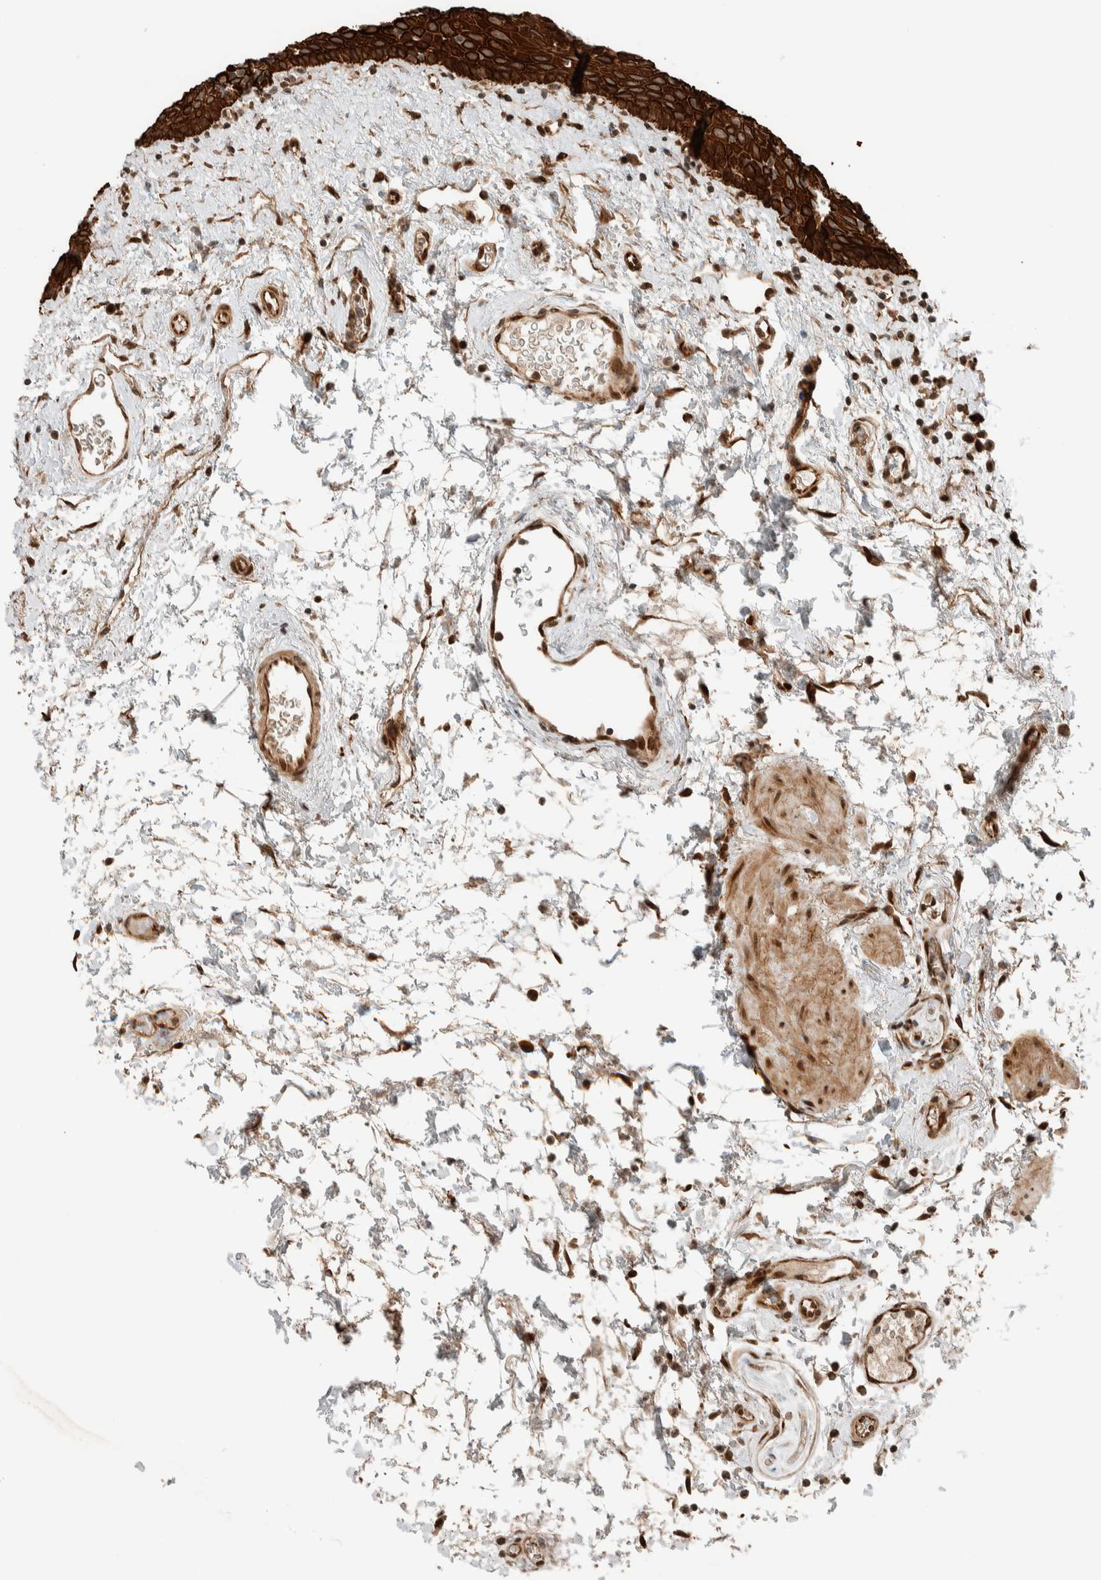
{"staining": {"intensity": "strong", "quantity": ">75%", "location": "cytoplasmic/membranous"}, "tissue": "oral mucosa", "cell_type": "Squamous epithelial cells", "image_type": "normal", "snomed": [{"axis": "morphology", "description": "Normal tissue, NOS"}, {"axis": "topography", "description": "Oral tissue"}], "caption": "IHC of benign oral mucosa reveals high levels of strong cytoplasmic/membranous positivity in approximately >75% of squamous epithelial cells. Nuclei are stained in blue.", "gene": "STXBP4", "patient": {"sex": "male", "age": 66}}